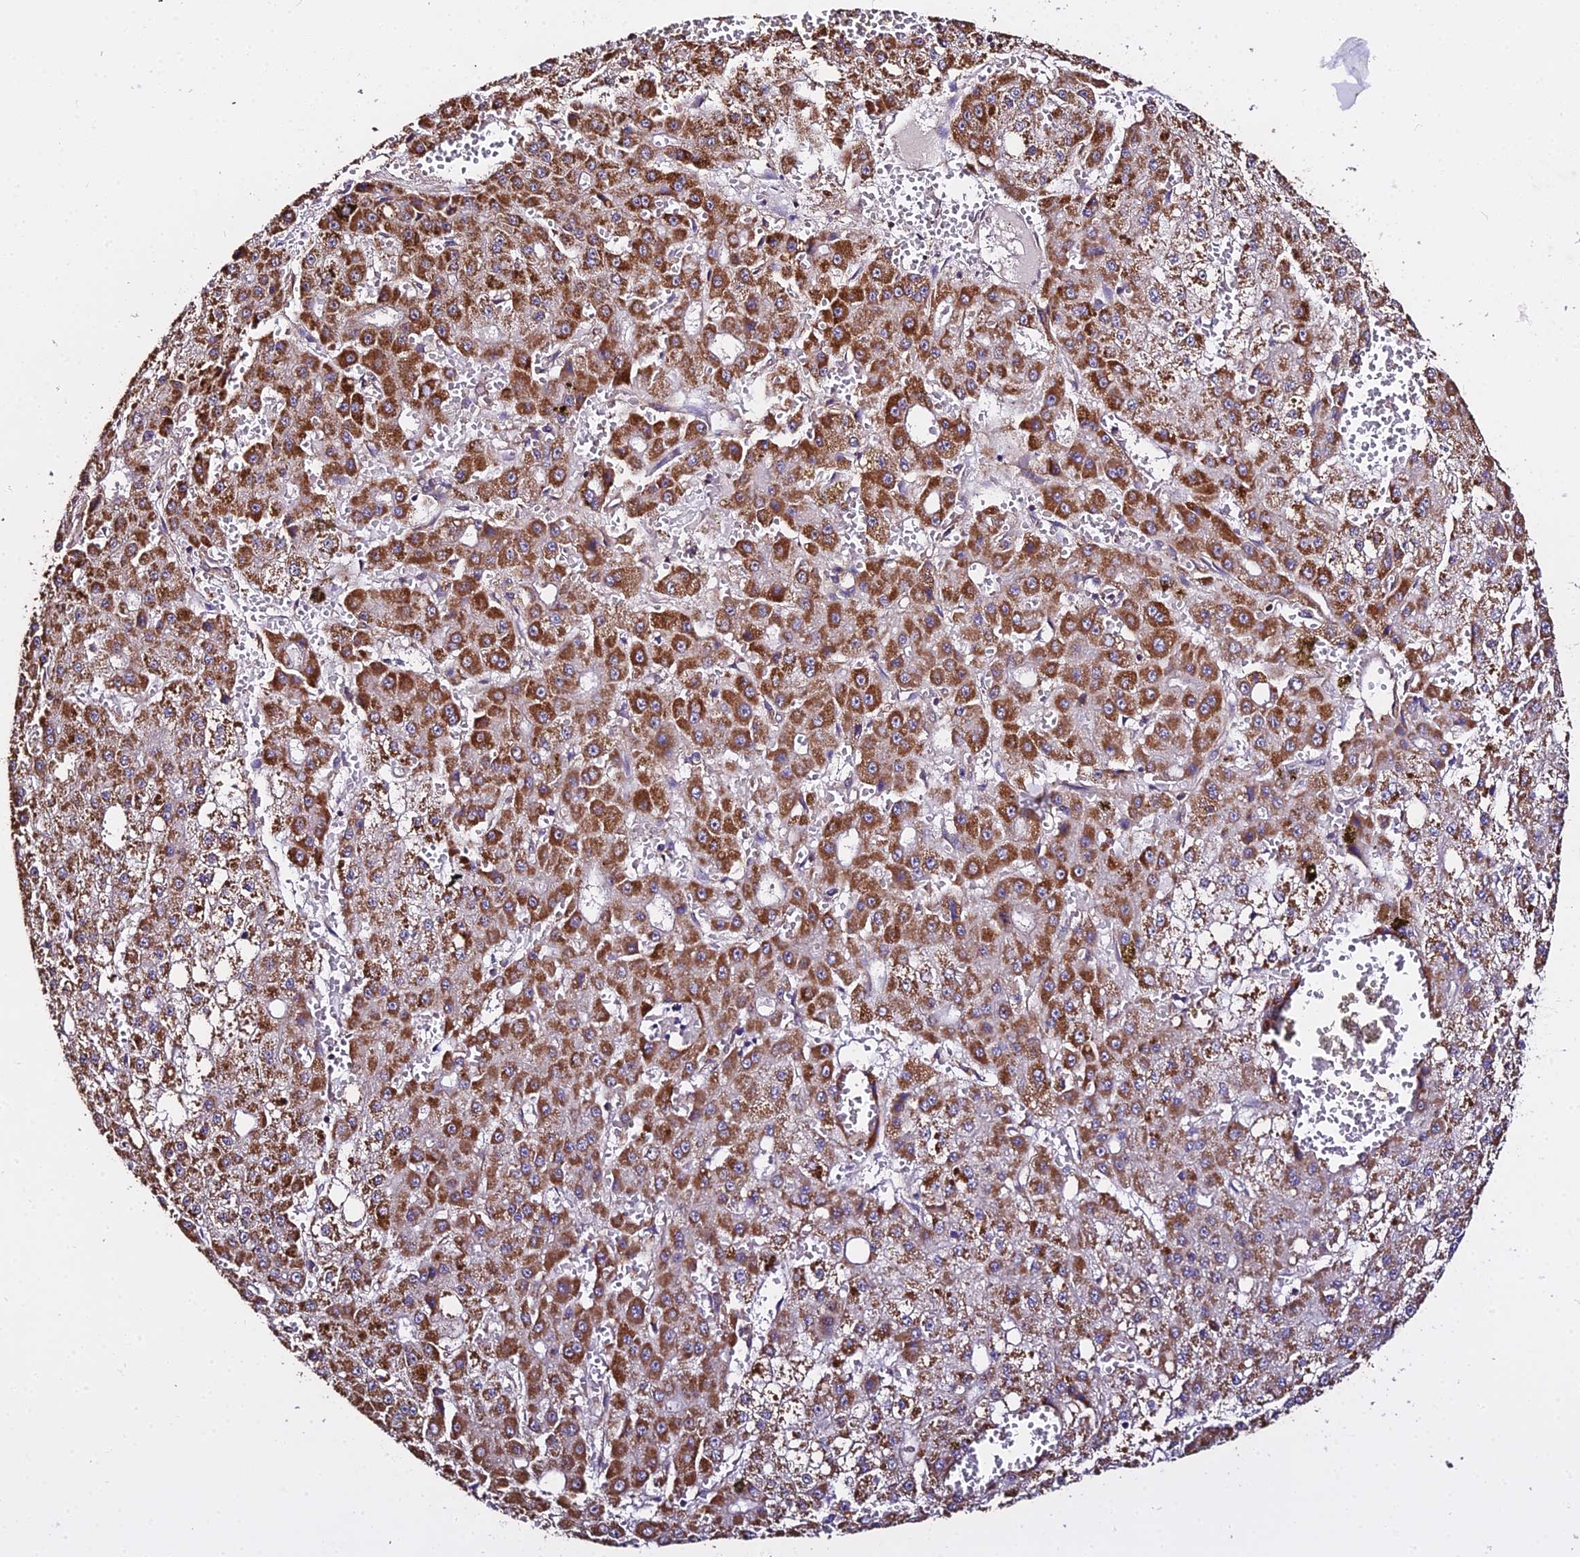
{"staining": {"intensity": "moderate", "quantity": ">75%", "location": "cytoplasmic/membranous"}, "tissue": "liver cancer", "cell_type": "Tumor cells", "image_type": "cancer", "snomed": [{"axis": "morphology", "description": "Carcinoma, Hepatocellular, NOS"}, {"axis": "topography", "description": "Liver"}], "caption": "Moderate cytoplasmic/membranous positivity for a protein is appreciated in about >75% of tumor cells of liver cancer (hepatocellular carcinoma) using immunohistochemistry.", "gene": "METTL13", "patient": {"sex": "male", "age": 47}}